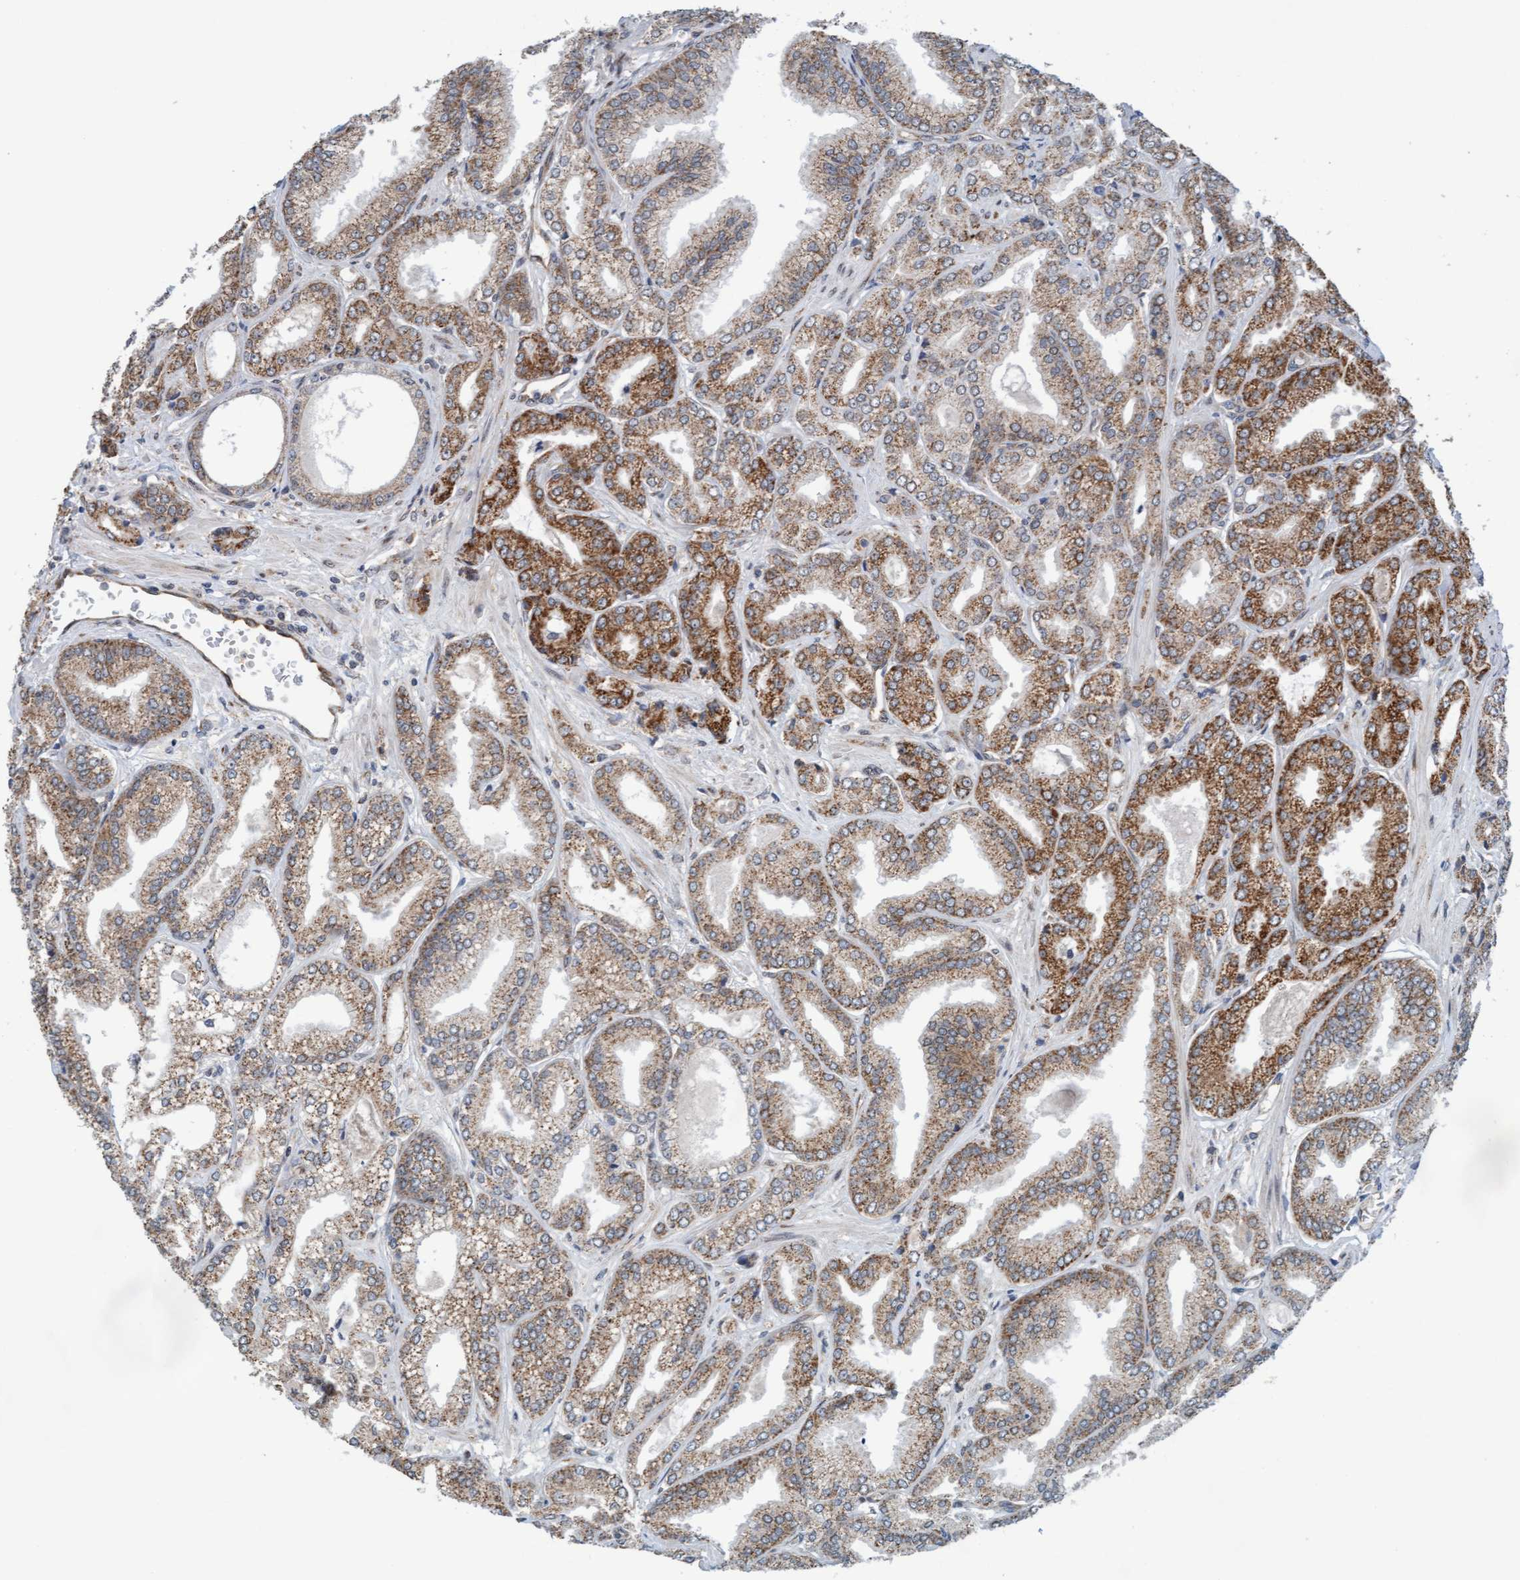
{"staining": {"intensity": "moderate", "quantity": ">75%", "location": "cytoplasmic/membranous"}, "tissue": "prostate cancer", "cell_type": "Tumor cells", "image_type": "cancer", "snomed": [{"axis": "morphology", "description": "Adenocarcinoma, Low grade"}, {"axis": "topography", "description": "Prostate"}], "caption": "Prostate cancer (low-grade adenocarcinoma) stained with DAB (3,3'-diaminobenzidine) immunohistochemistry (IHC) shows medium levels of moderate cytoplasmic/membranous positivity in about >75% of tumor cells.", "gene": "ZNF566", "patient": {"sex": "male", "age": 52}}